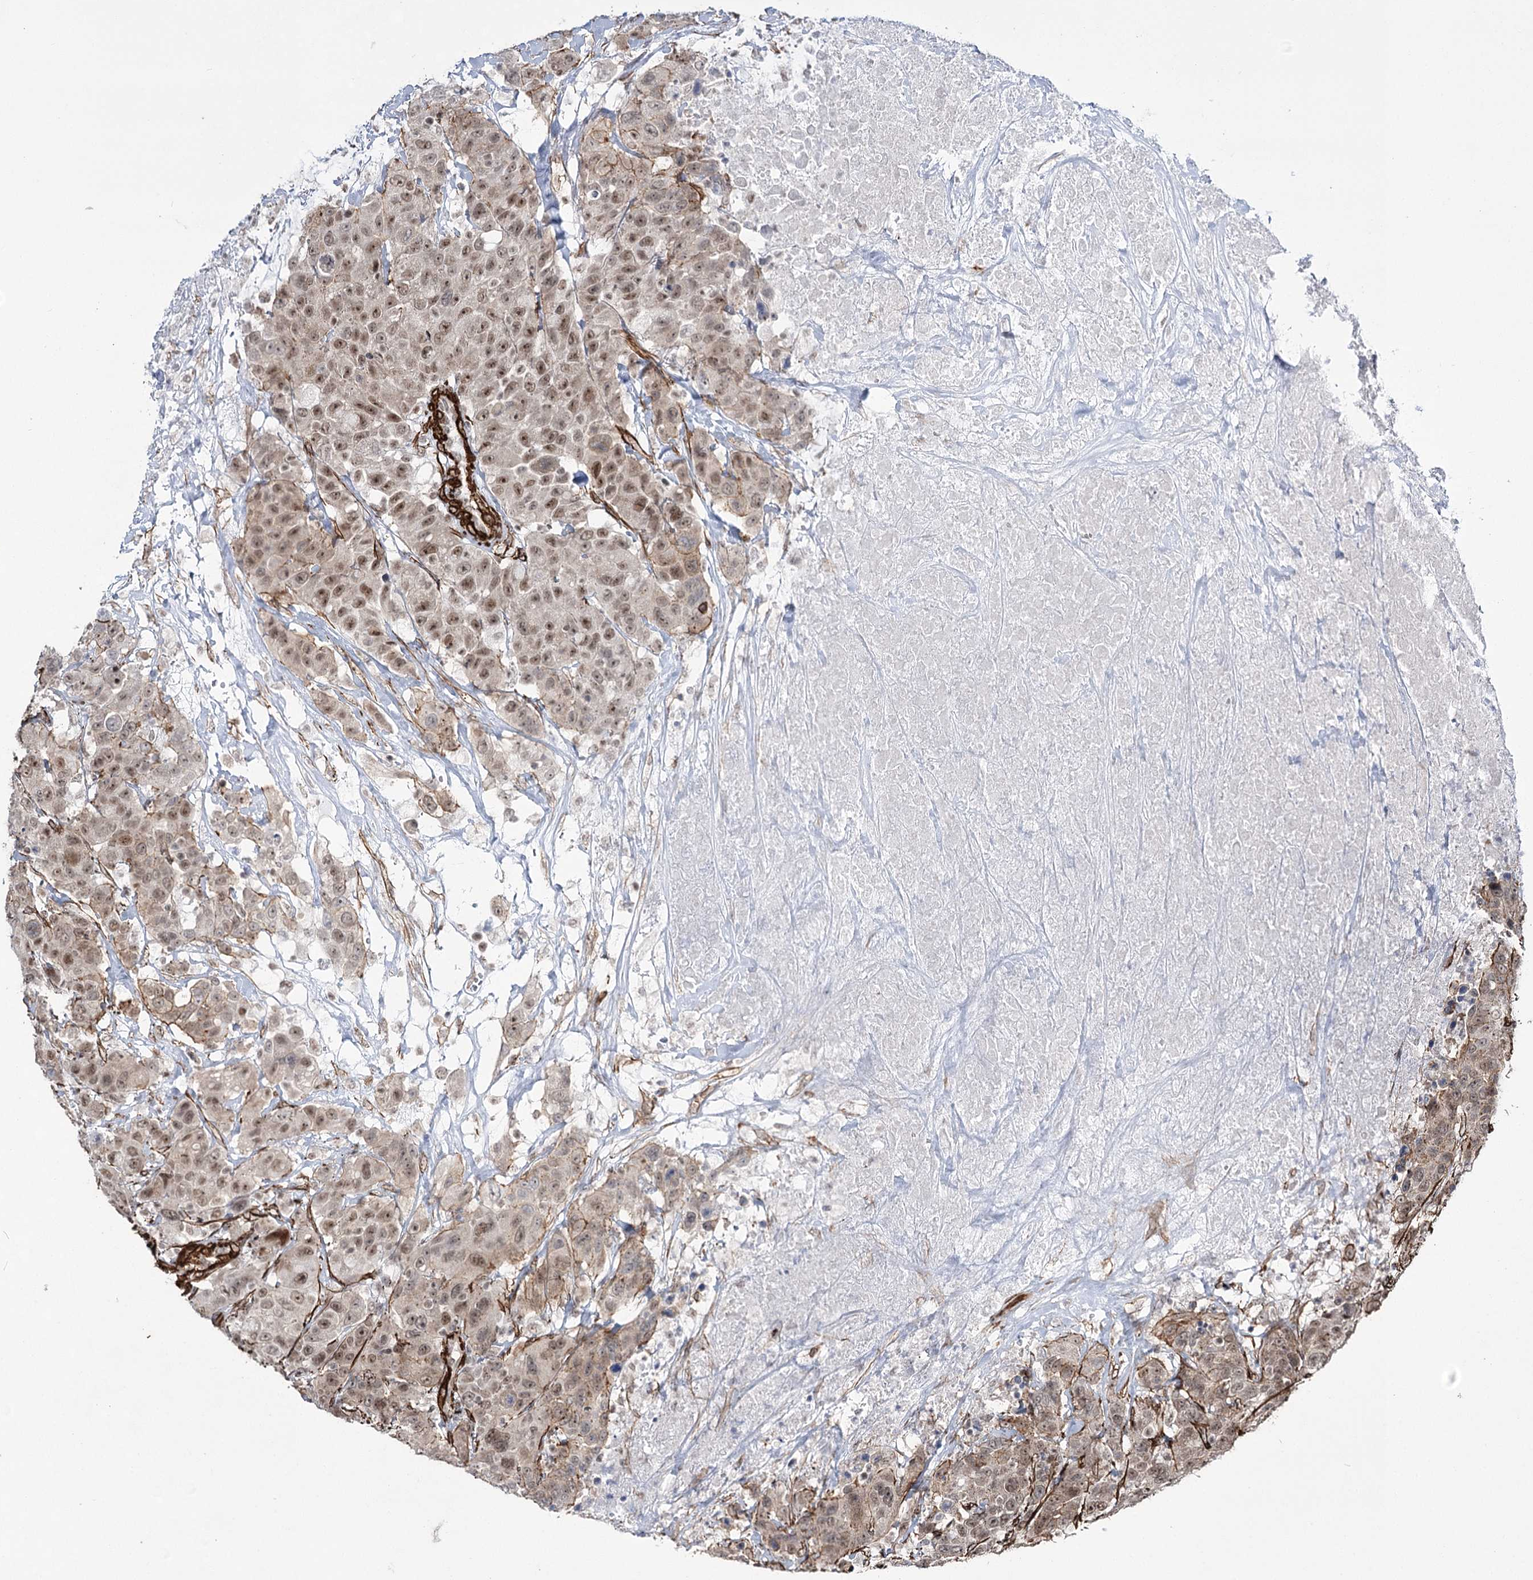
{"staining": {"intensity": "moderate", "quantity": ">75%", "location": "nuclear"}, "tissue": "breast cancer", "cell_type": "Tumor cells", "image_type": "cancer", "snomed": [{"axis": "morphology", "description": "Duct carcinoma"}, {"axis": "topography", "description": "Breast"}], "caption": "Invasive ductal carcinoma (breast) stained with a brown dye exhibits moderate nuclear positive positivity in approximately >75% of tumor cells.", "gene": "CWF19L1", "patient": {"sex": "female", "age": 37}}